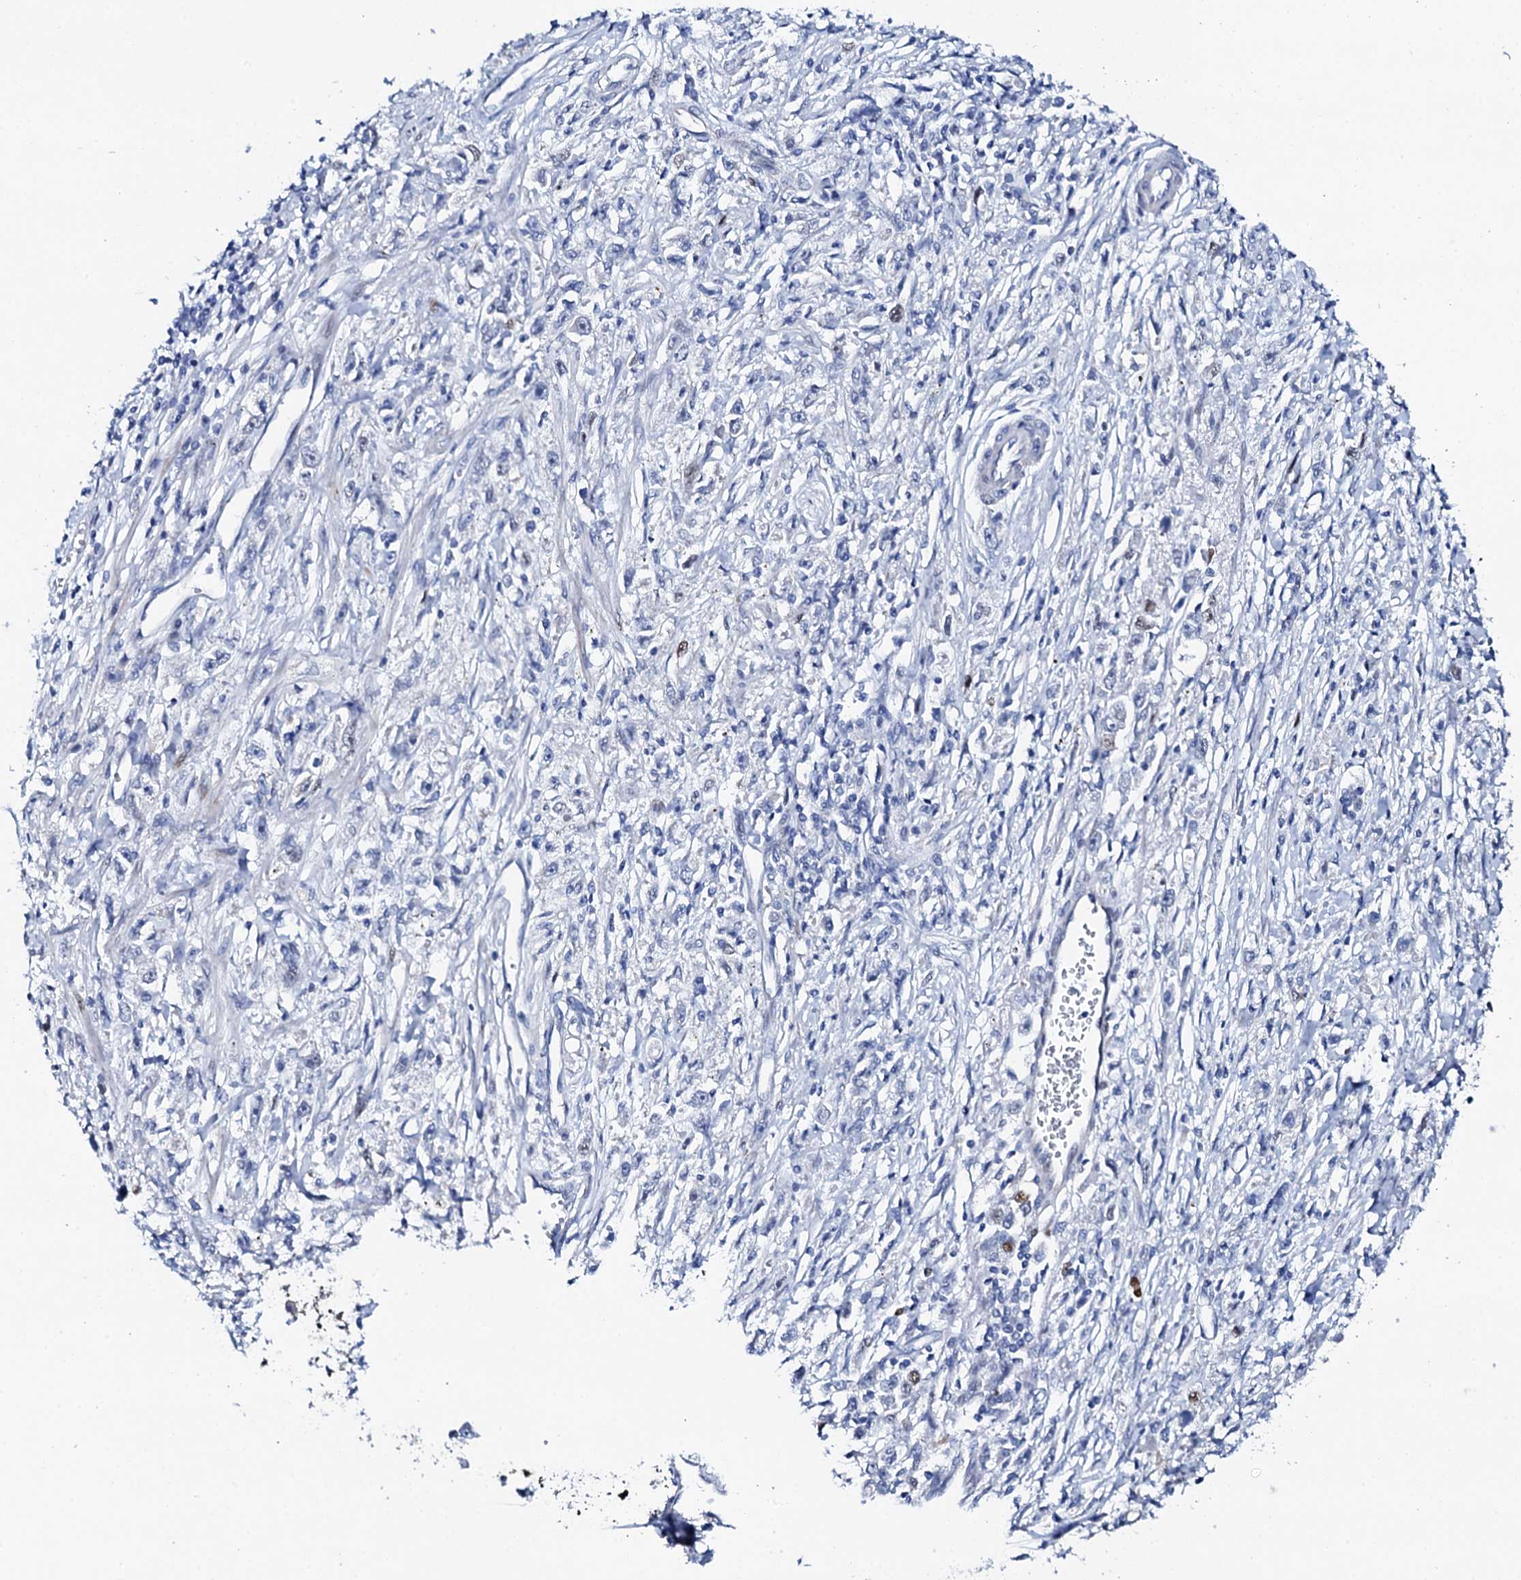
{"staining": {"intensity": "negative", "quantity": "none", "location": "none"}, "tissue": "stomach cancer", "cell_type": "Tumor cells", "image_type": "cancer", "snomed": [{"axis": "morphology", "description": "Adenocarcinoma, NOS"}, {"axis": "topography", "description": "Stomach"}], "caption": "Adenocarcinoma (stomach) stained for a protein using immunohistochemistry (IHC) exhibits no positivity tumor cells.", "gene": "NUDT13", "patient": {"sex": "female", "age": 59}}